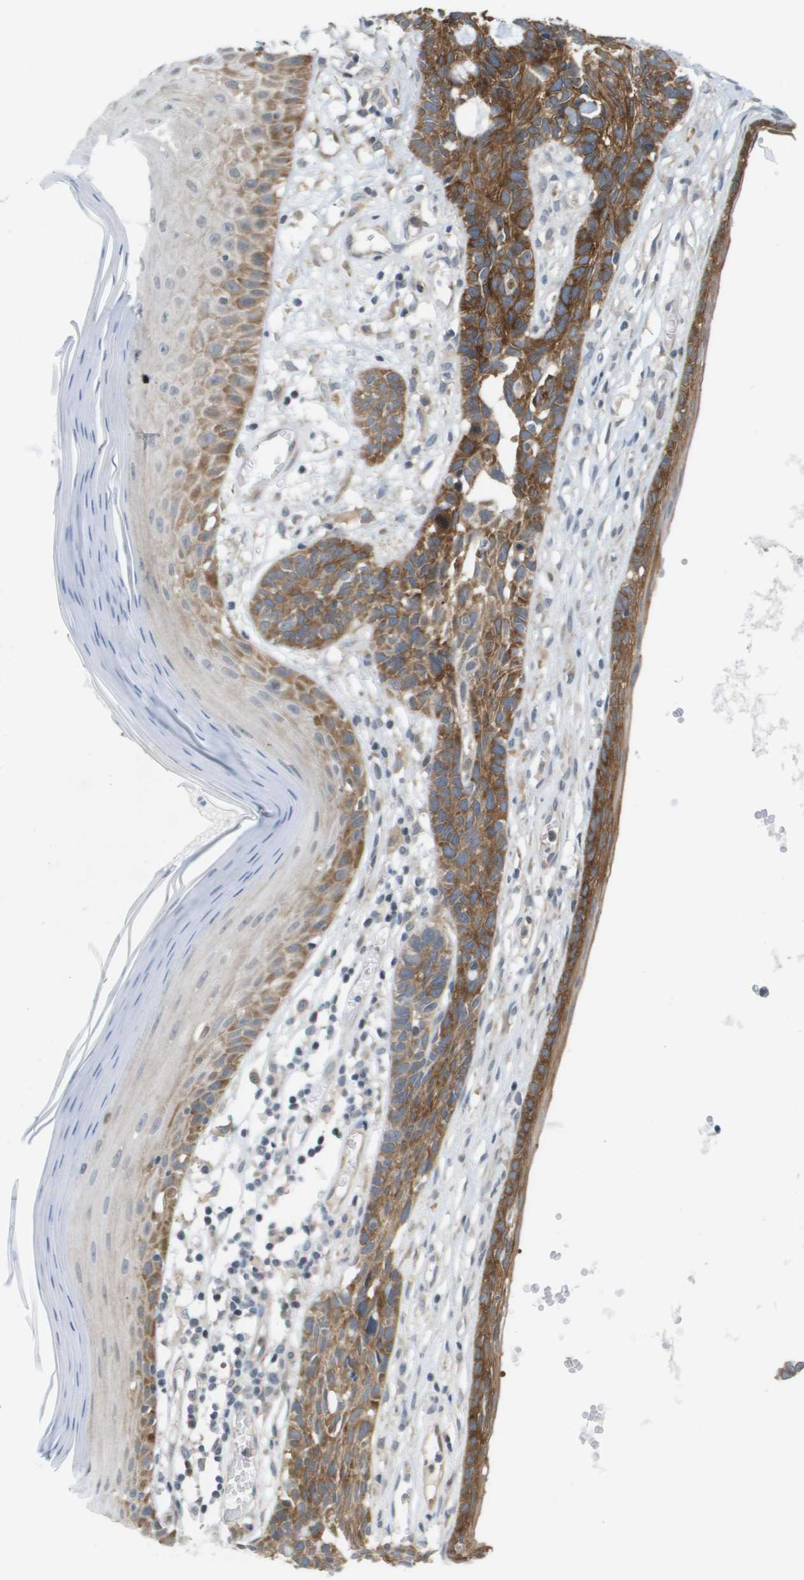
{"staining": {"intensity": "moderate", "quantity": ">75%", "location": "cytoplasmic/membranous"}, "tissue": "skin cancer", "cell_type": "Tumor cells", "image_type": "cancer", "snomed": [{"axis": "morphology", "description": "Basal cell carcinoma"}, {"axis": "topography", "description": "Skin"}], "caption": "There is medium levels of moderate cytoplasmic/membranous positivity in tumor cells of skin cancer, as demonstrated by immunohistochemical staining (brown color).", "gene": "MARCHF8", "patient": {"sex": "male", "age": 67}}